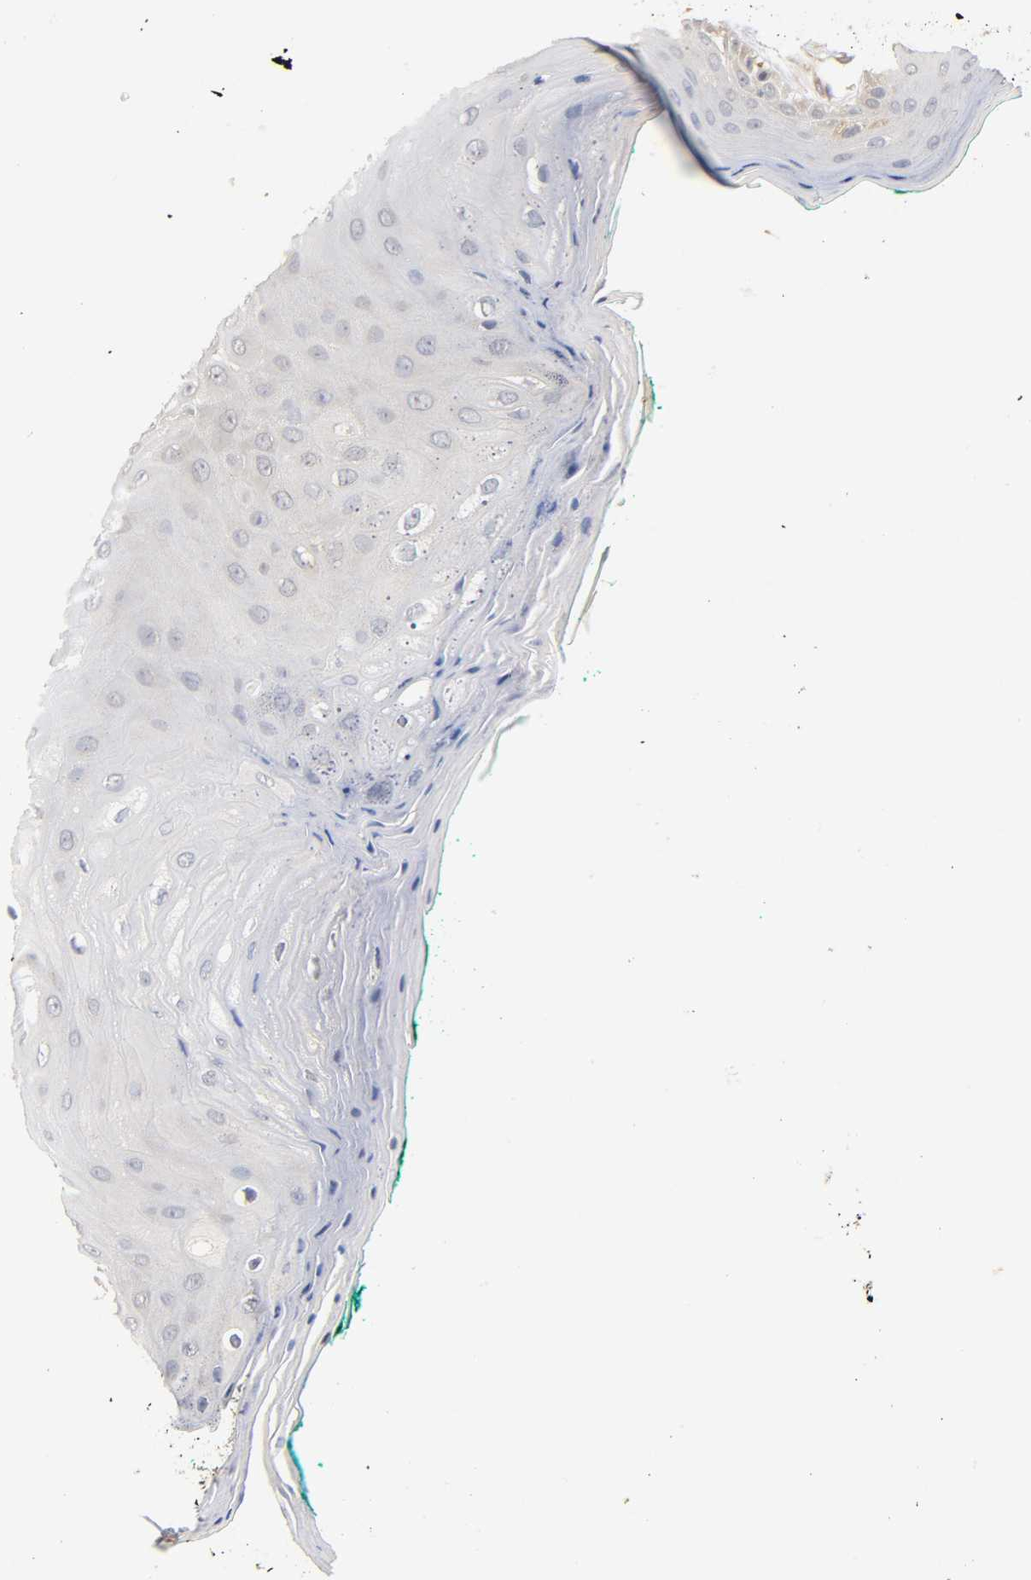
{"staining": {"intensity": "negative", "quantity": "none", "location": "none"}, "tissue": "oral mucosa", "cell_type": "Squamous epithelial cells", "image_type": "normal", "snomed": [{"axis": "morphology", "description": "Normal tissue, NOS"}, {"axis": "morphology", "description": "Squamous cell carcinoma, NOS"}, {"axis": "topography", "description": "Skeletal muscle"}, {"axis": "topography", "description": "Oral tissue"}, {"axis": "topography", "description": "Head-Neck"}], "caption": "Photomicrograph shows no significant protein positivity in squamous epithelial cells of unremarkable oral mucosa.", "gene": "SCAP", "patient": {"sex": "female", "age": 84}}